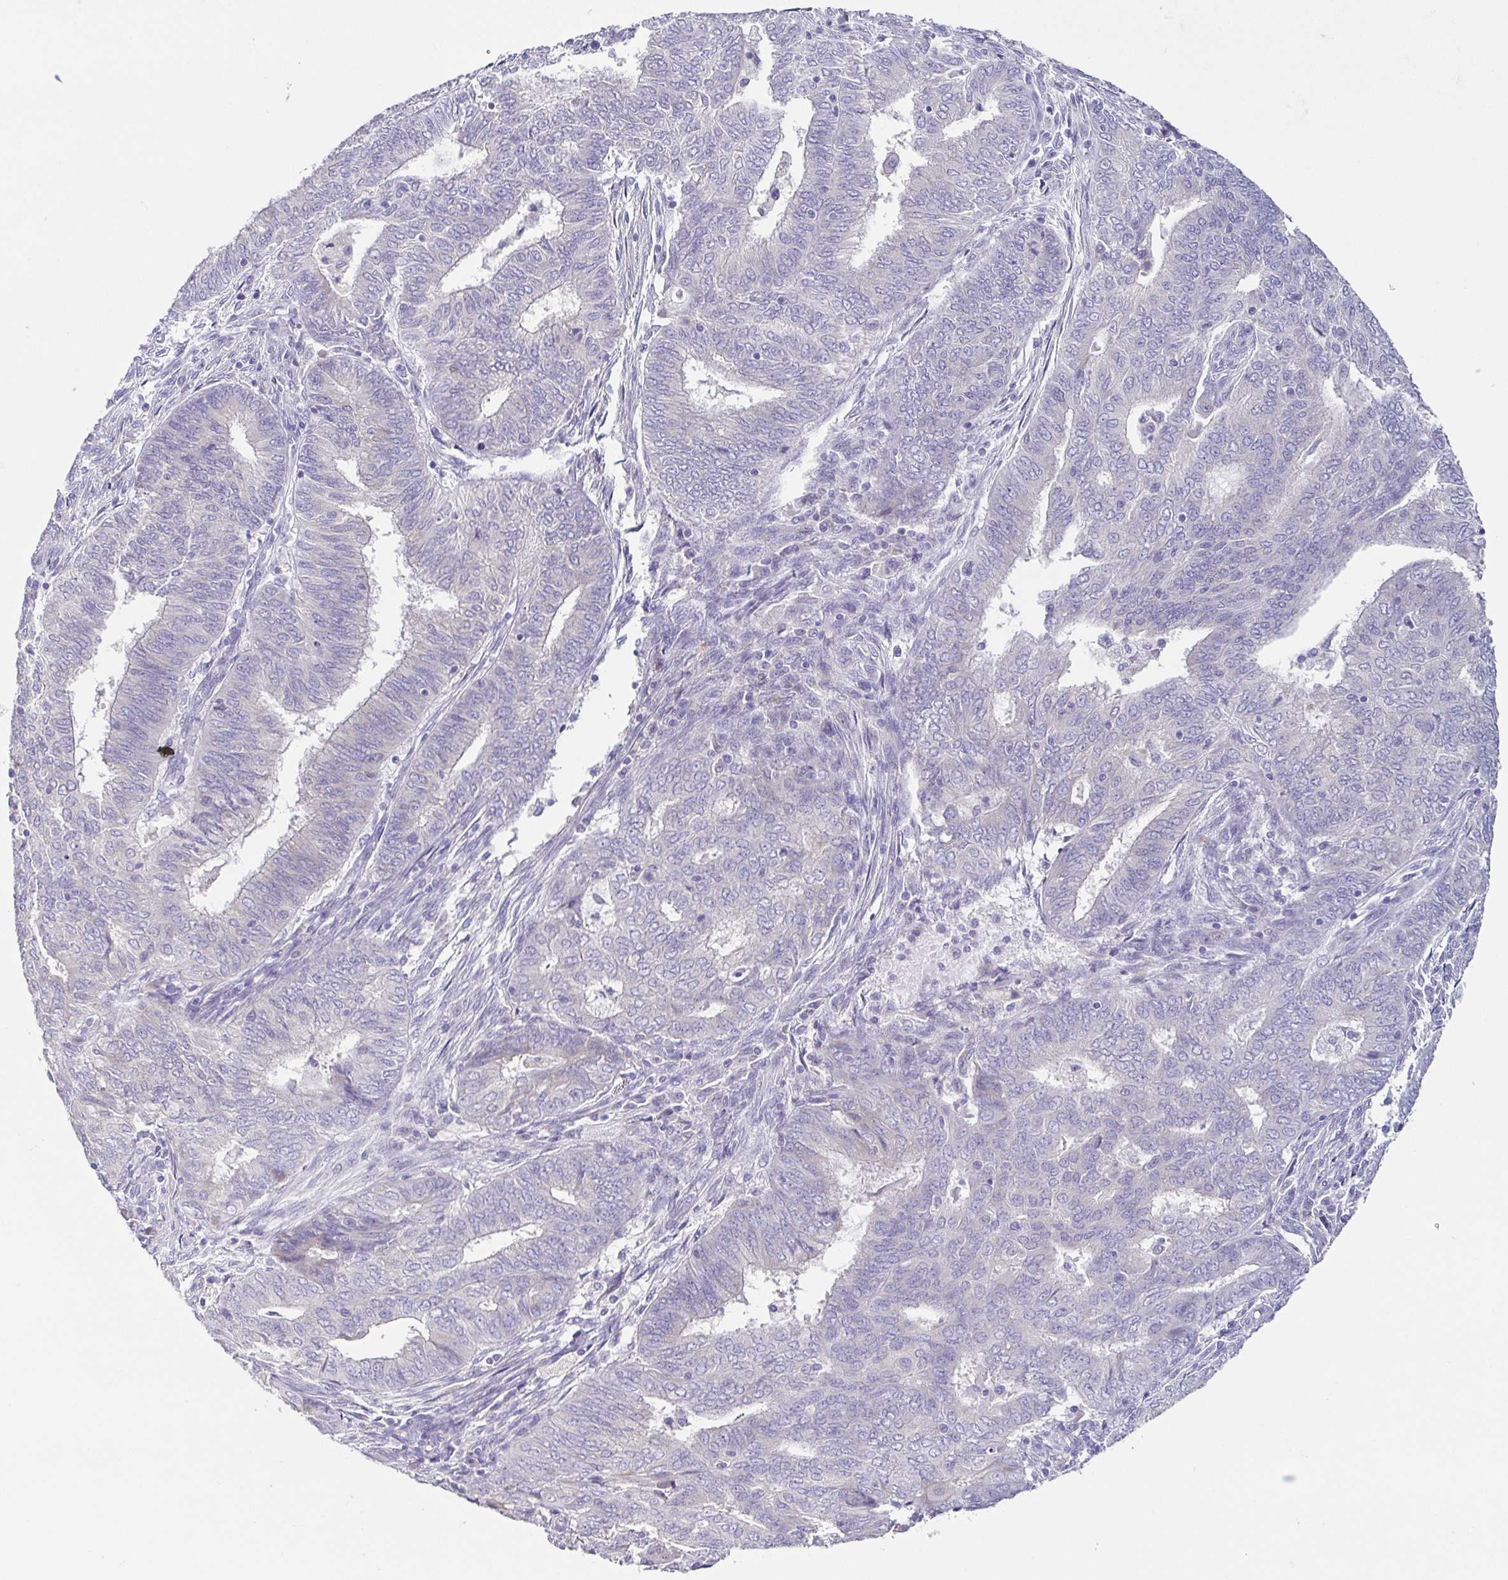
{"staining": {"intensity": "negative", "quantity": "none", "location": "none"}, "tissue": "endometrial cancer", "cell_type": "Tumor cells", "image_type": "cancer", "snomed": [{"axis": "morphology", "description": "Adenocarcinoma, NOS"}, {"axis": "topography", "description": "Endometrium"}], "caption": "There is no significant staining in tumor cells of endometrial cancer.", "gene": "RDH11", "patient": {"sex": "female", "age": 62}}